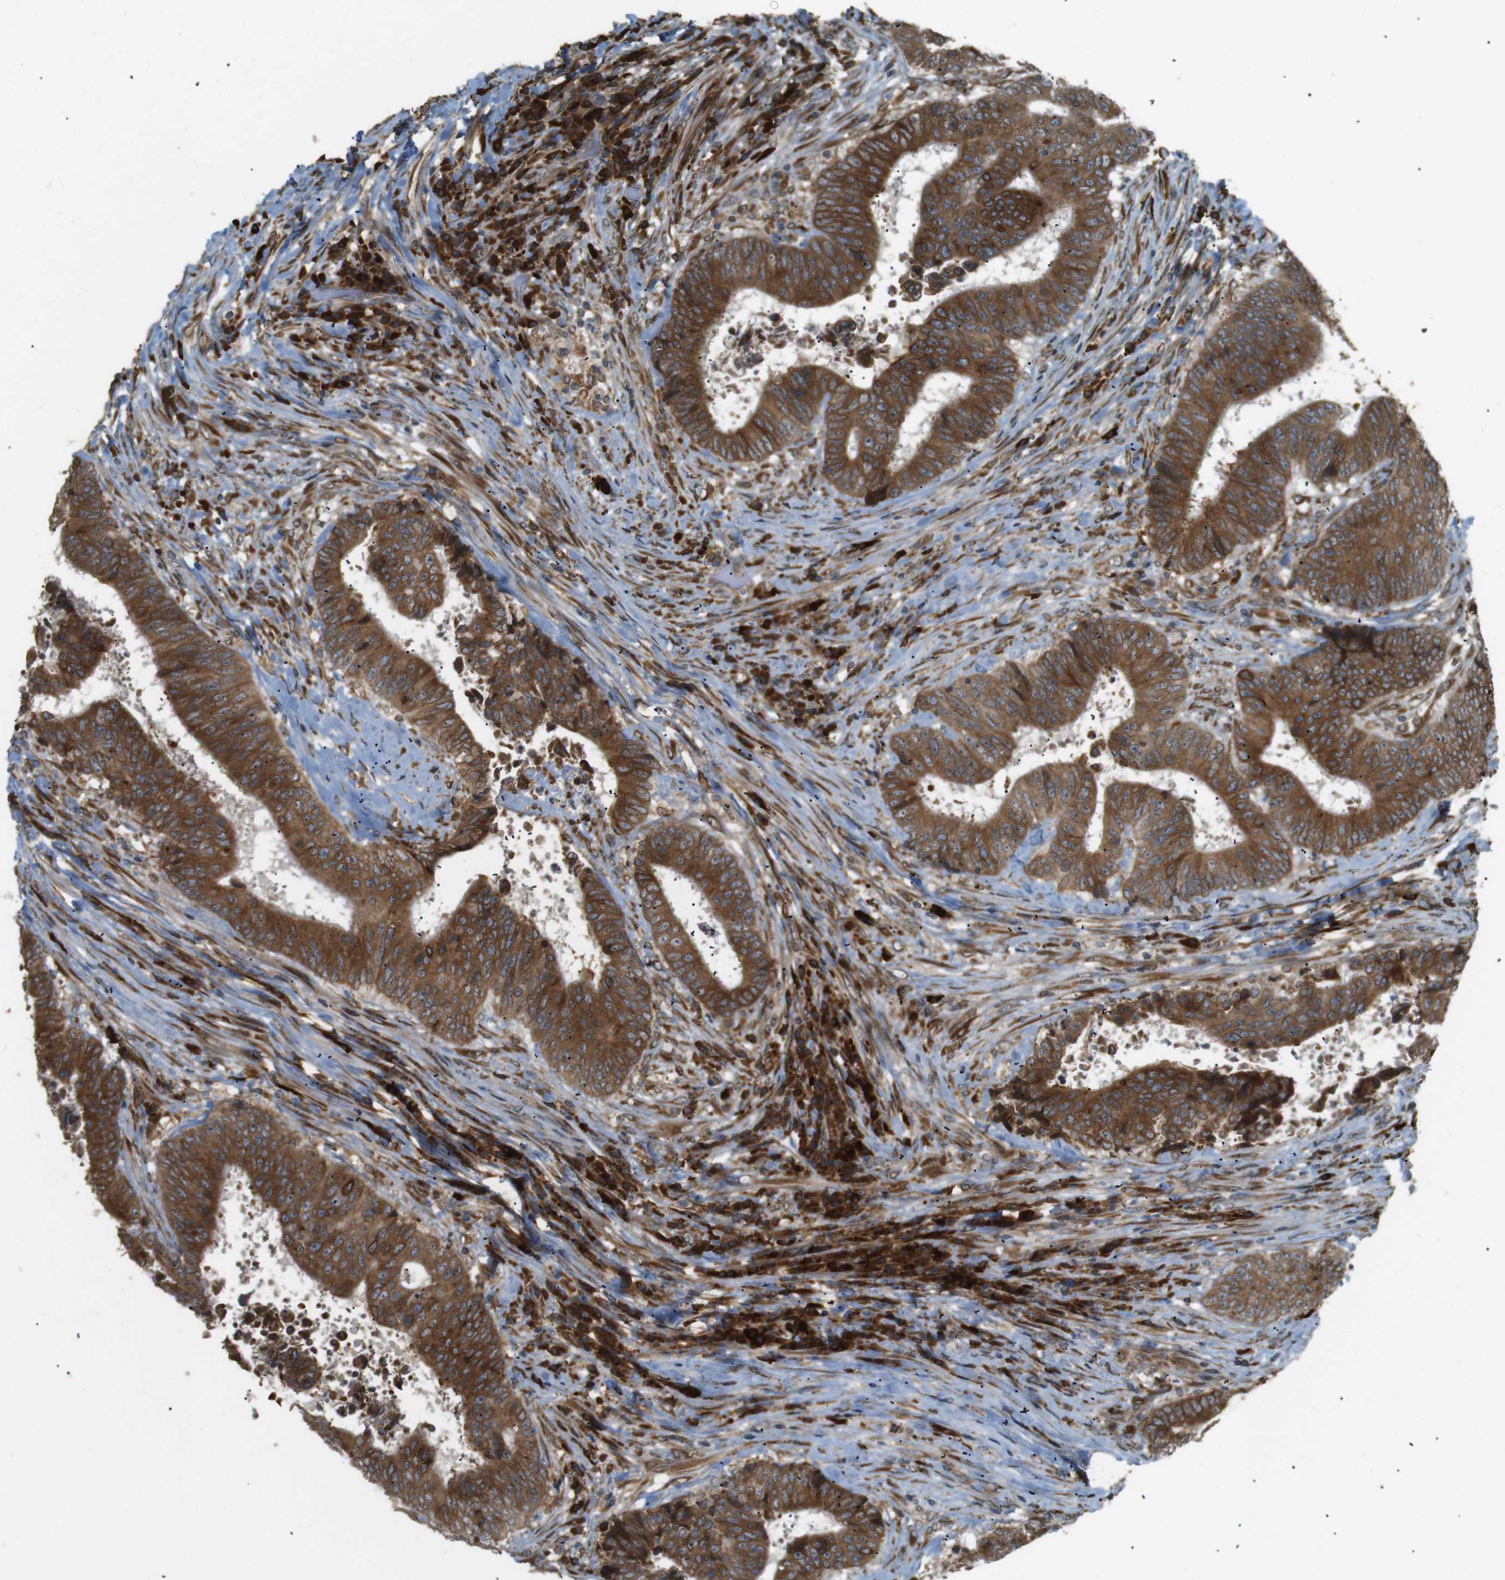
{"staining": {"intensity": "strong", "quantity": ">75%", "location": "cytoplasmic/membranous"}, "tissue": "colorectal cancer", "cell_type": "Tumor cells", "image_type": "cancer", "snomed": [{"axis": "morphology", "description": "Adenocarcinoma, NOS"}, {"axis": "topography", "description": "Rectum"}], "caption": "Protein expression analysis of colorectal cancer demonstrates strong cytoplasmic/membranous staining in approximately >75% of tumor cells. (DAB IHC, brown staining for protein, blue staining for nuclei).", "gene": "TMED4", "patient": {"sex": "male", "age": 72}}